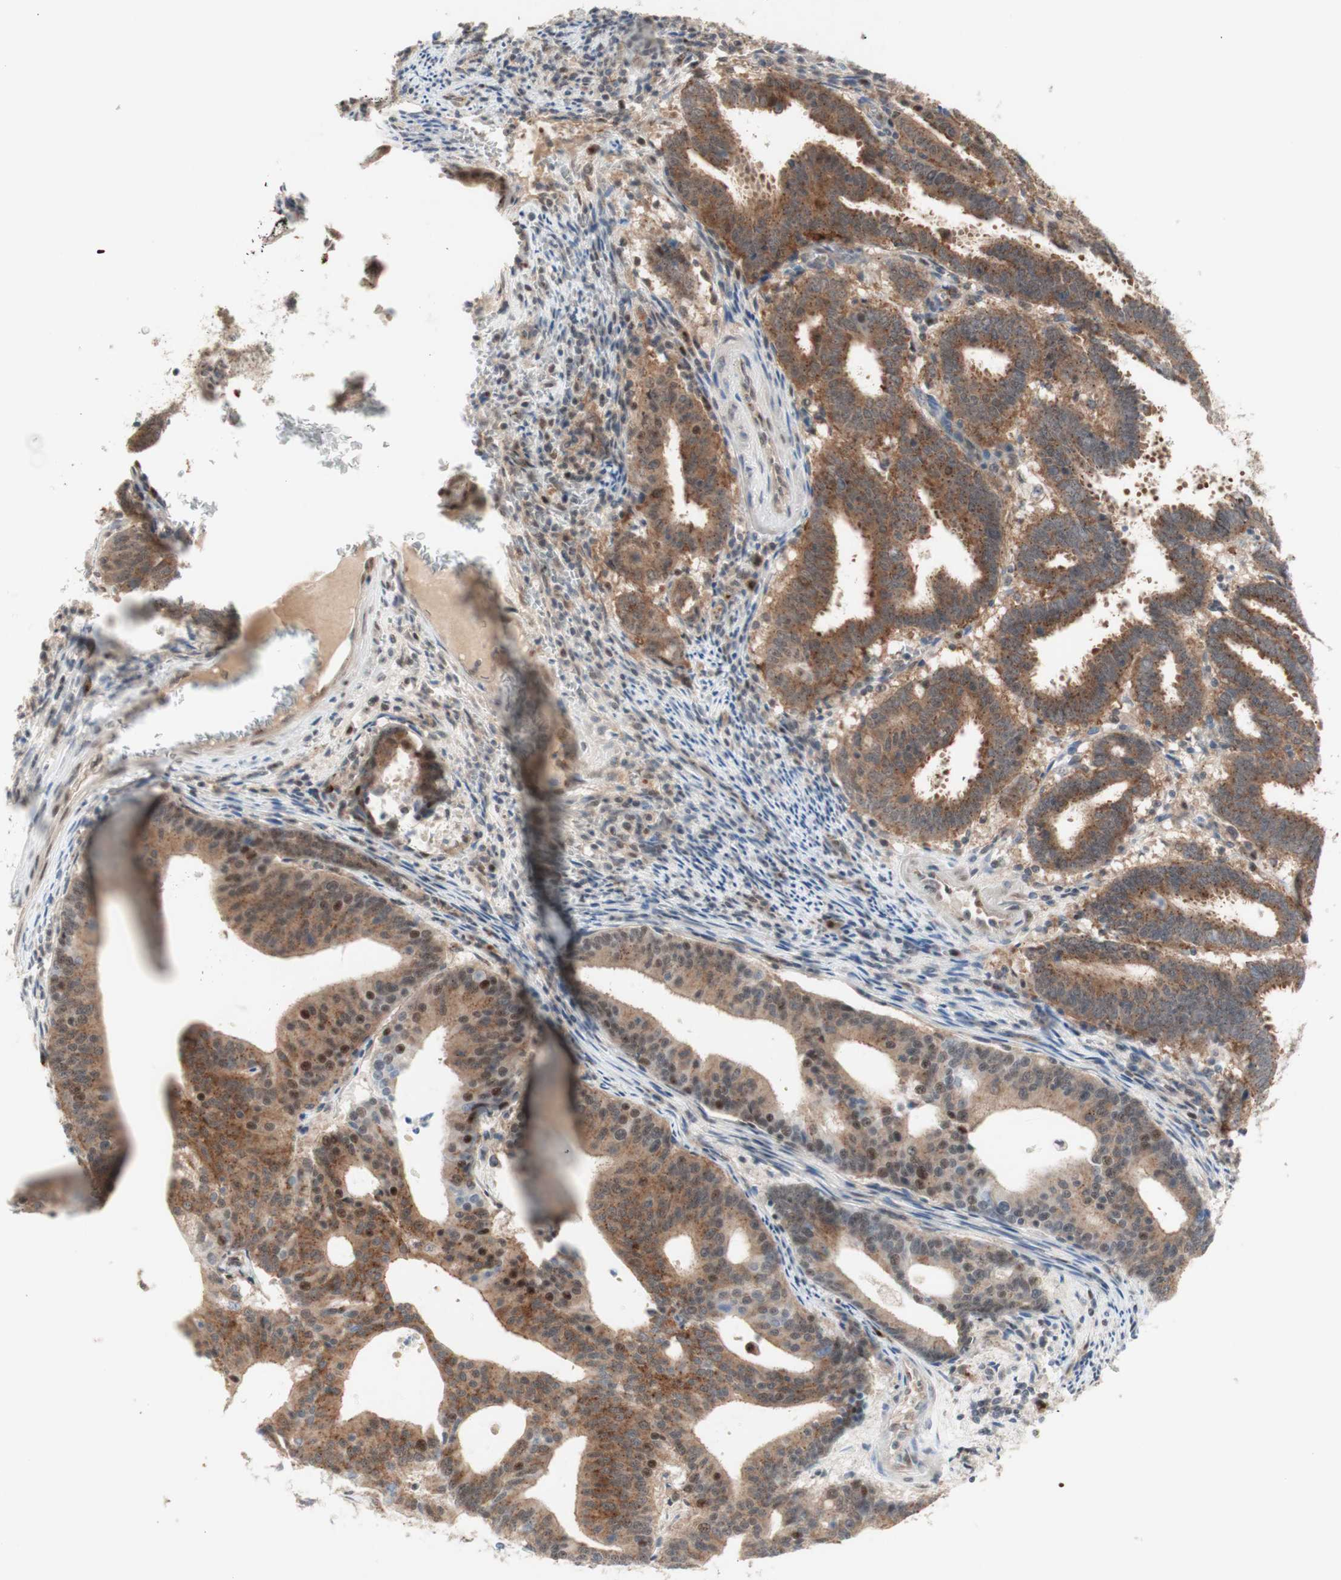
{"staining": {"intensity": "moderate", "quantity": ">75%", "location": "cytoplasmic/membranous"}, "tissue": "endometrial cancer", "cell_type": "Tumor cells", "image_type": "cancer", "snomed": [{"axis": "morphology", "description": "Adenocarcinoma, NOS"}, {"axis": "topography", "description": "Uterus"}], "caption": "The histopathology image shows staining of endometrial cancer (adenocarcinoma), revealing moderate cytoplasmic/membranous protein expression (brown color) within tumor cells.", "gene": "CYLD", "patient": {"sex": "female", "age": 83}}